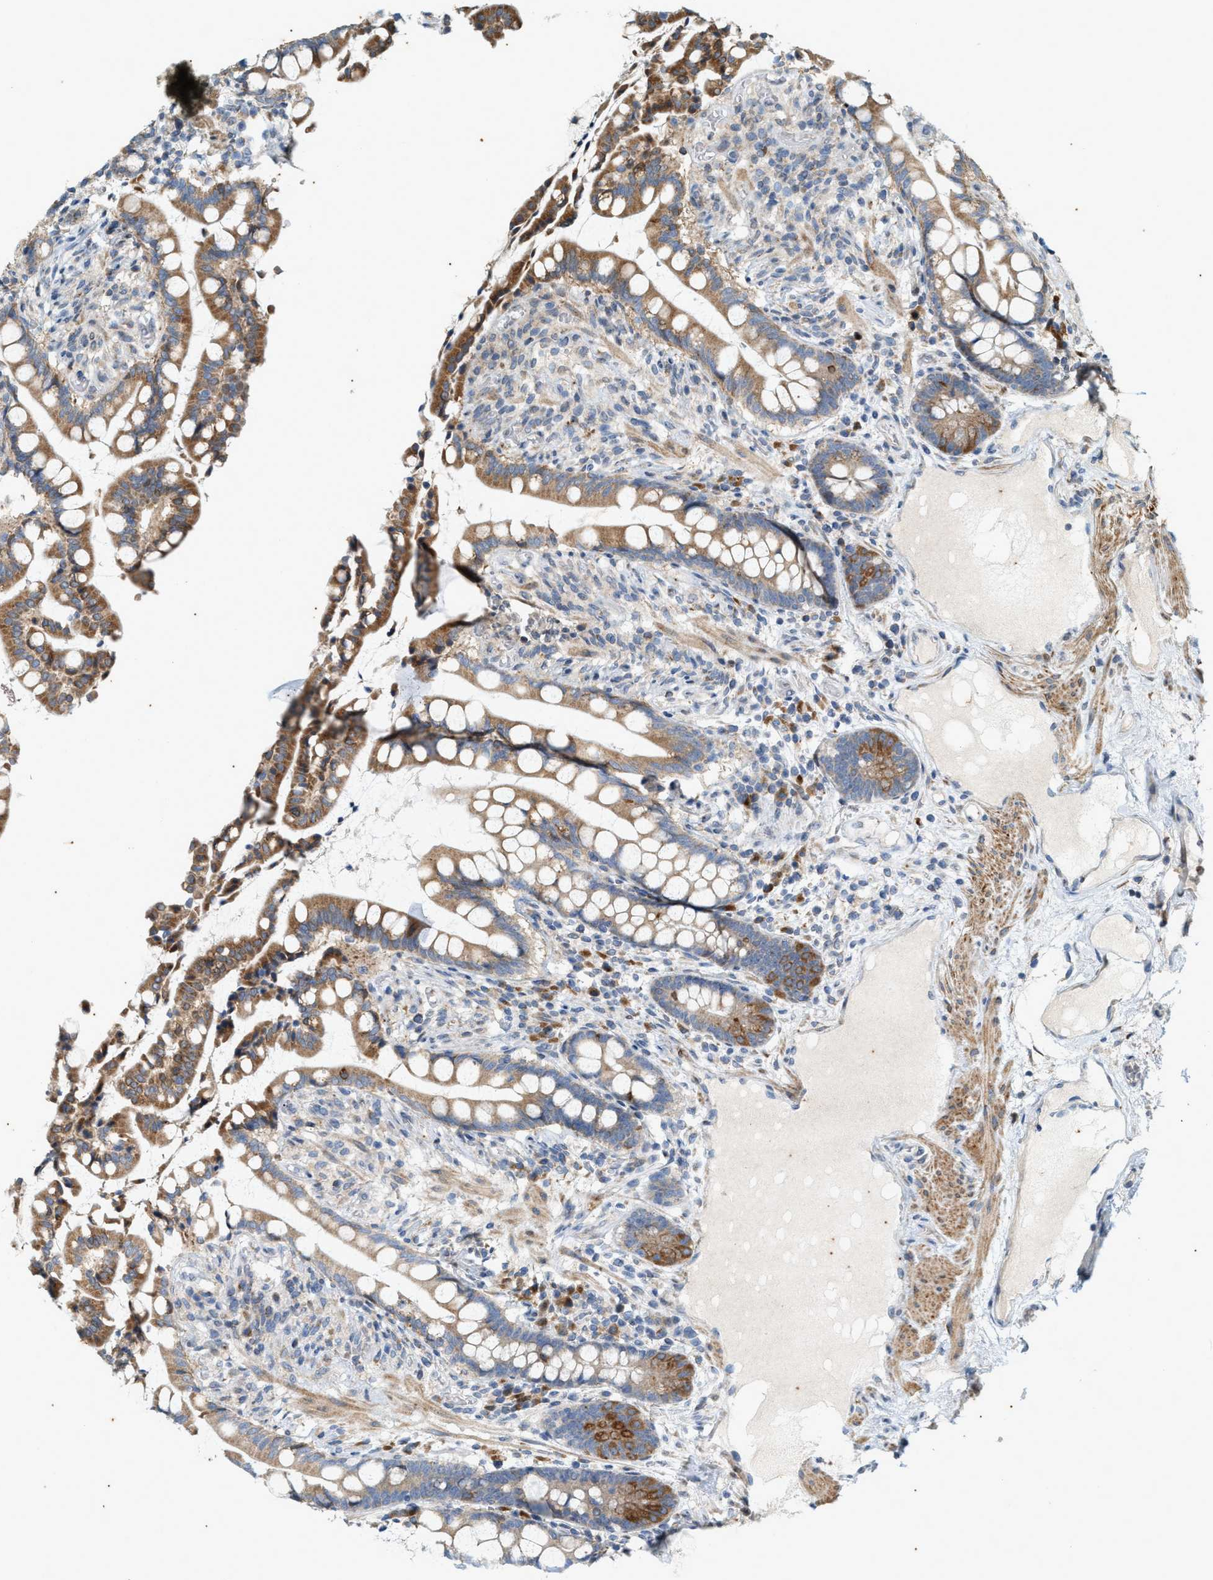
{"staining": {"intensity": "weak", "quantity": ">75%", "location": "cytoplasmic/membranous"}, "tissue": "colon", "cell_type": "Endothelial cells", "image_type": "normal", "snomed": [{"axis": "morphology", "description": "Normal tissue, NOS"}, {"axis": "topography", "description": "Colon"}], "caption": "Endothelial cells show low levels of weak cytoplasmic/membranous expression in approximately >75% of cells in benign colon. (DAB (3,3'-diaminobenzidine) = brown stain, brightfield microscopy at high magnification).", "gene": "CHPF2", "patient": {"sex": "male", "age": 73}}